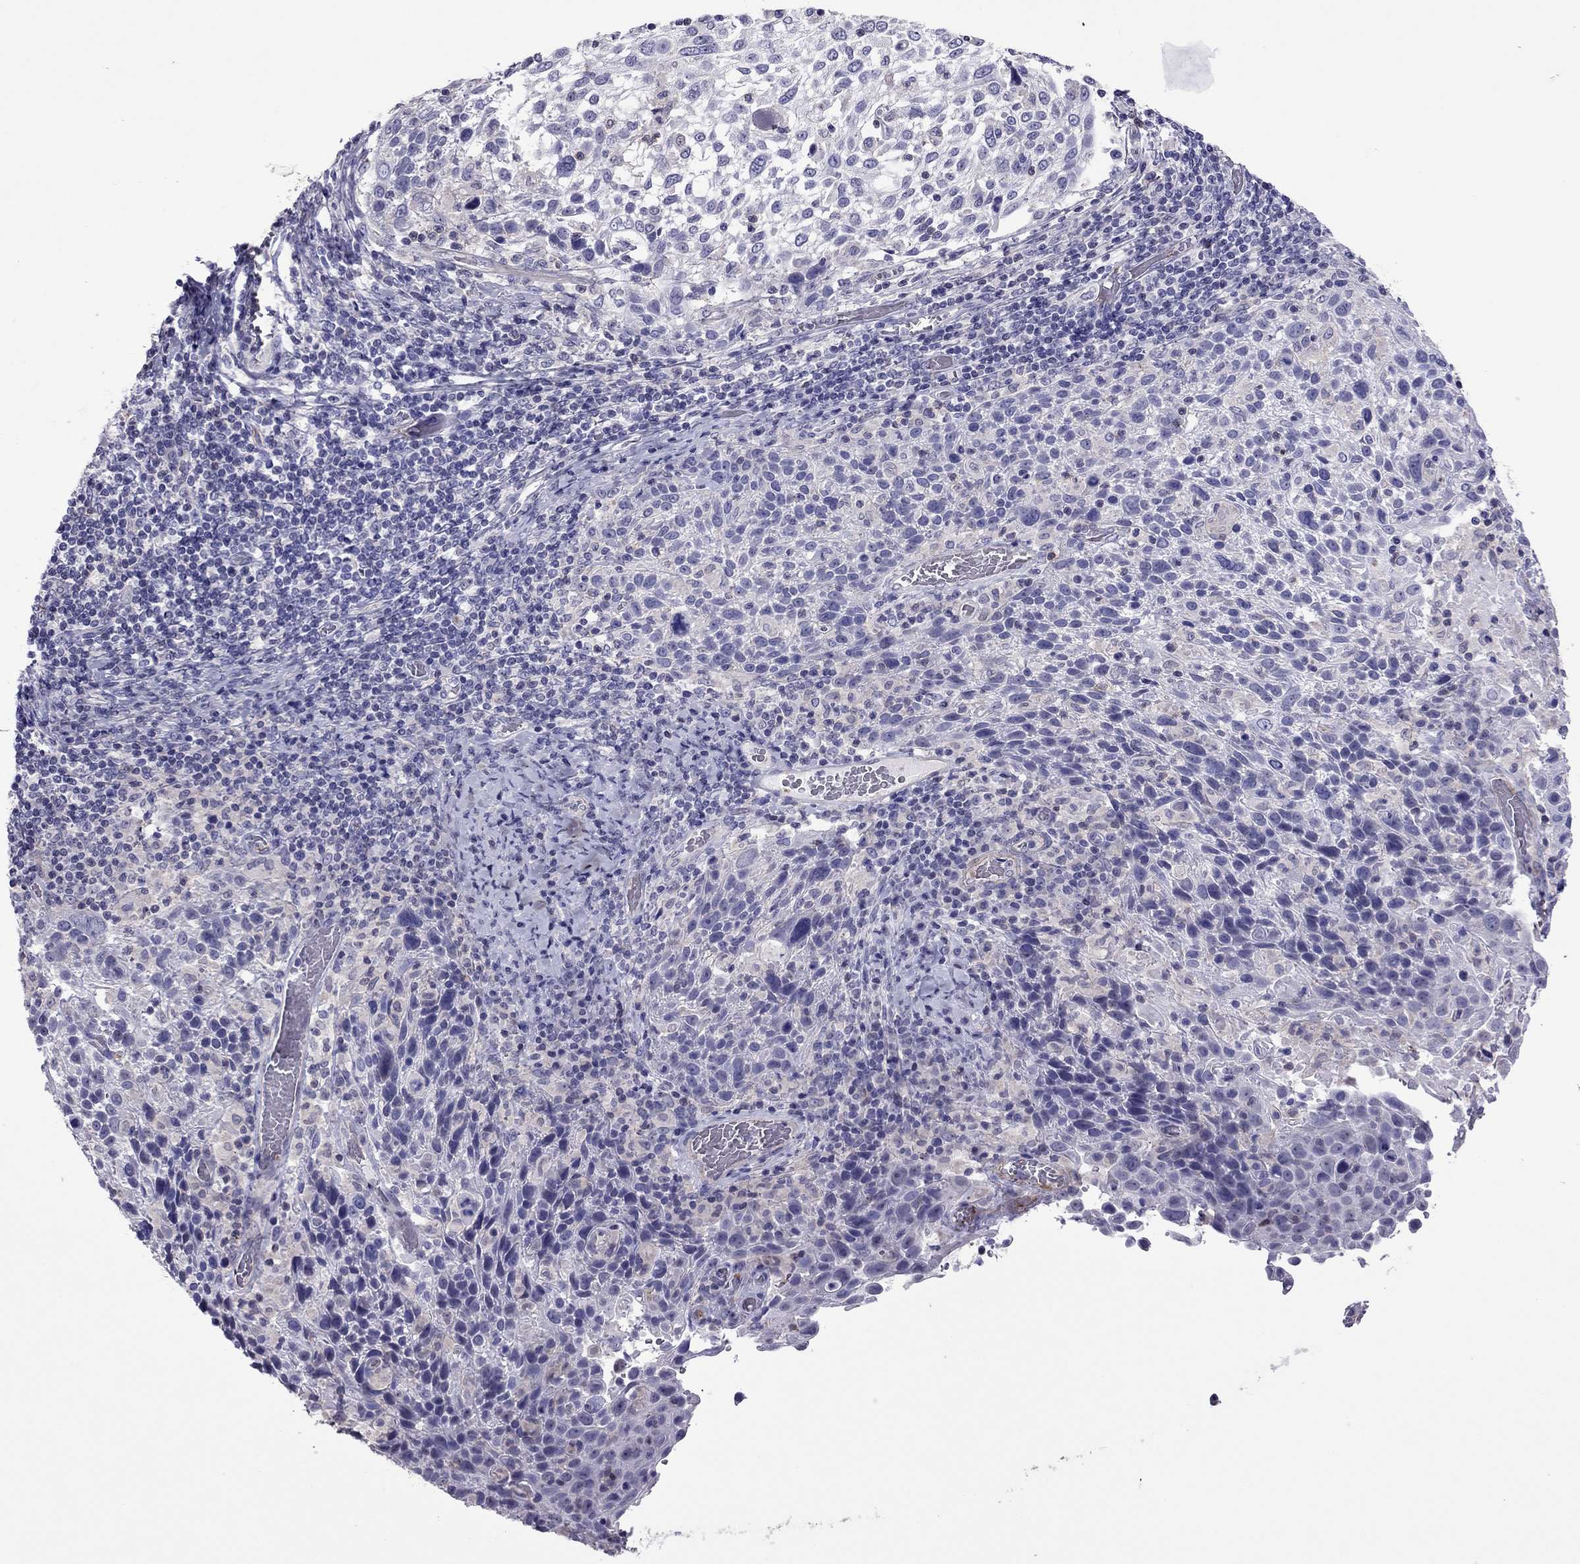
{"staining": {"intensity": "negative", "quantity": "none", "location": "none"}, "tissue": "cervical cancer", "cell_type": "Tumor cells", "image_type": "cancer", "snomed": [{"axis": "morphology", "description": "Squamous cell carcinoma, NOS"}, {"axis": "topography", "description": "Cervix"}], "caption": "This is a image of IHC staining of cervical squamous cell carcinoma, which shows no expression in tumor cells.", "gene": "SLC16A8", "patient": {"sex": "female", "age": 61}}